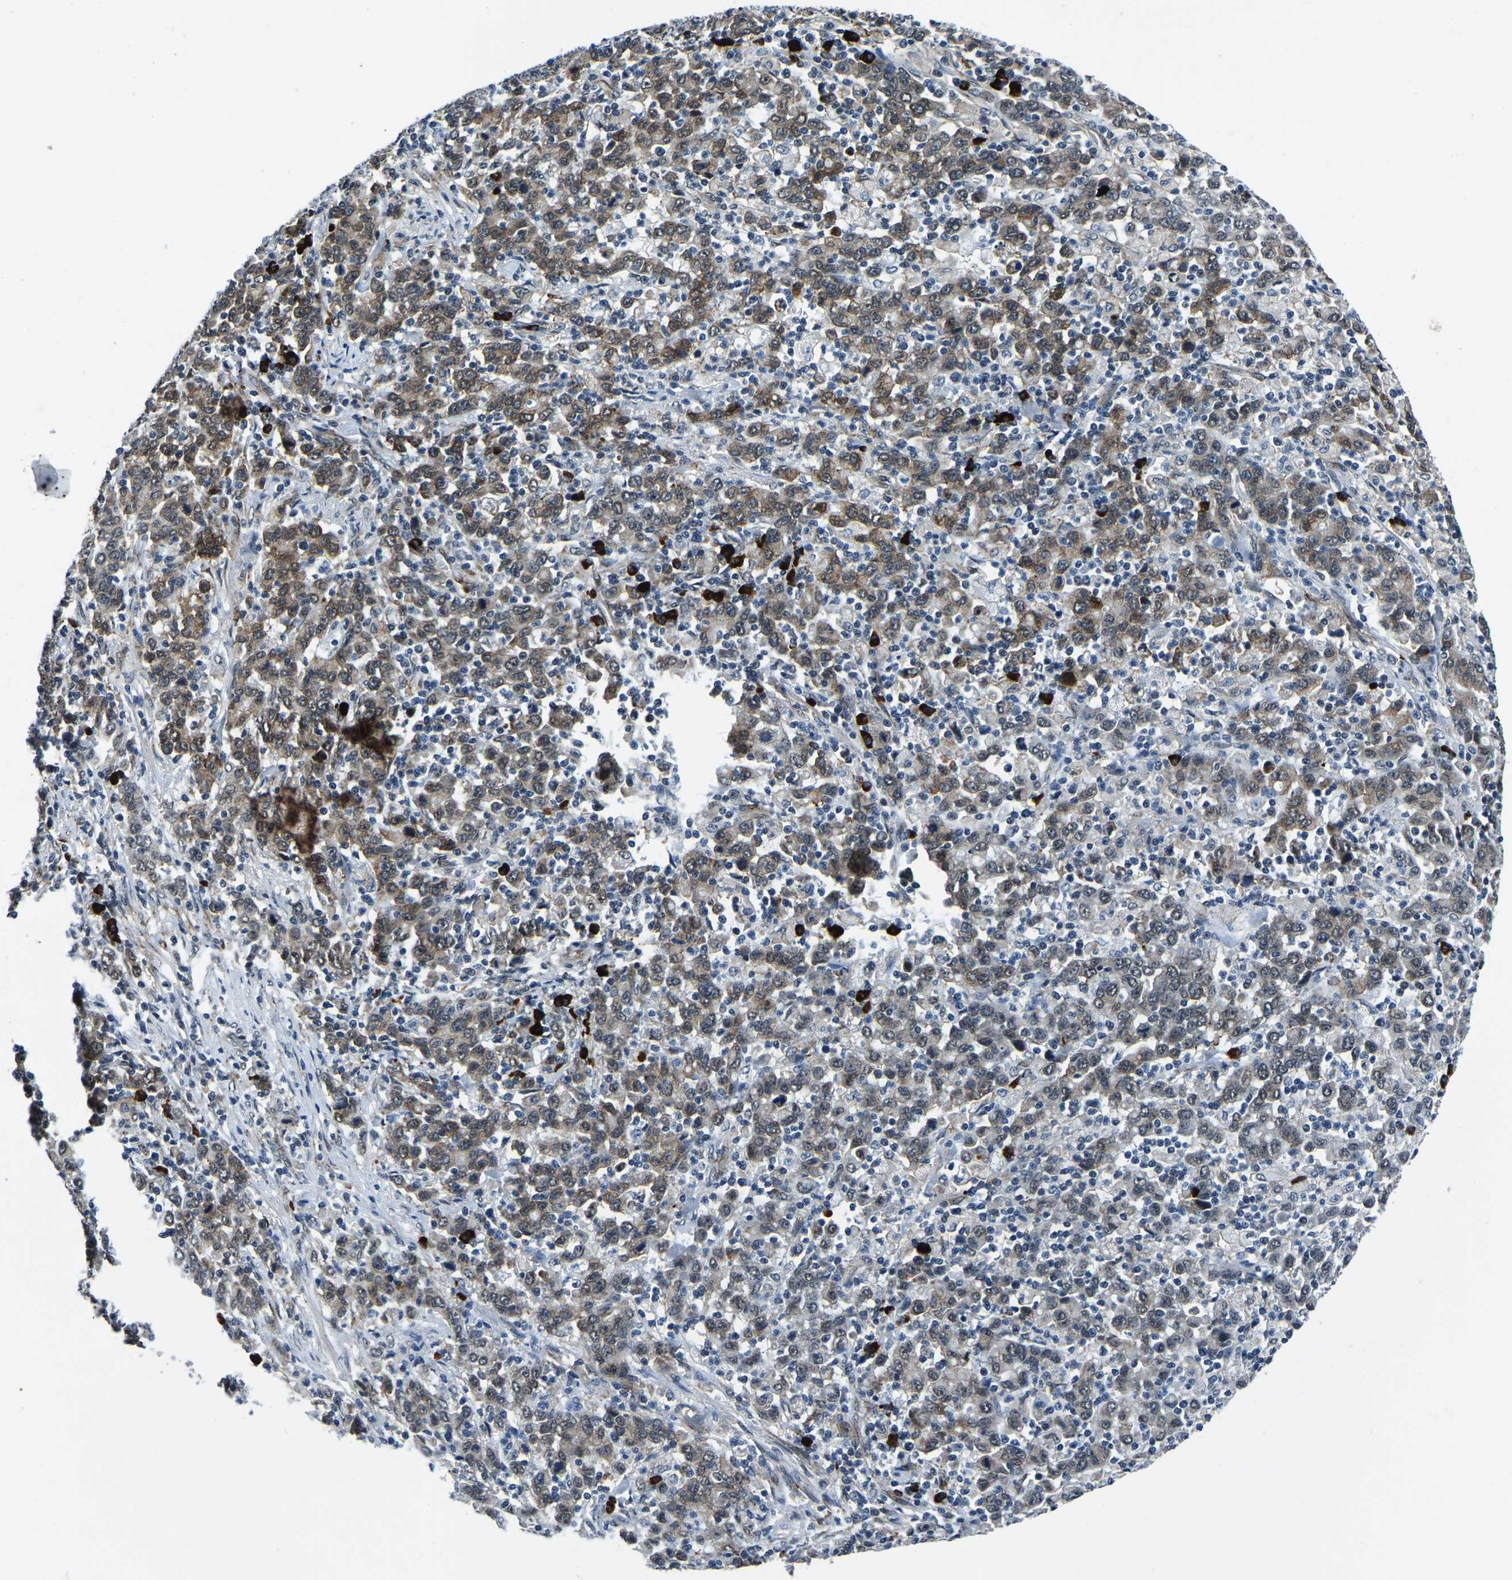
{"staining": {"intensity": "moderate", "quantity": ">75%", "location": "cytoplasmic/membranous"}, "tissue": "stomach cancer", "cell_type": "Tumor cells", "image_type": "cancer", "snomed": [{"axis": "morphology", "description": "Adenocarcinoma, NOS"}, {"axis": "topography", "description": "Stomach, upper"}], "caption": "Protein expression analysis of human stomach adenocarcinoma reveals moderate cytoplasmic/membranous staining in about >75% of tumor cells.", "gene": "ING2", "patient": {"sex": "male", "age": 69}}